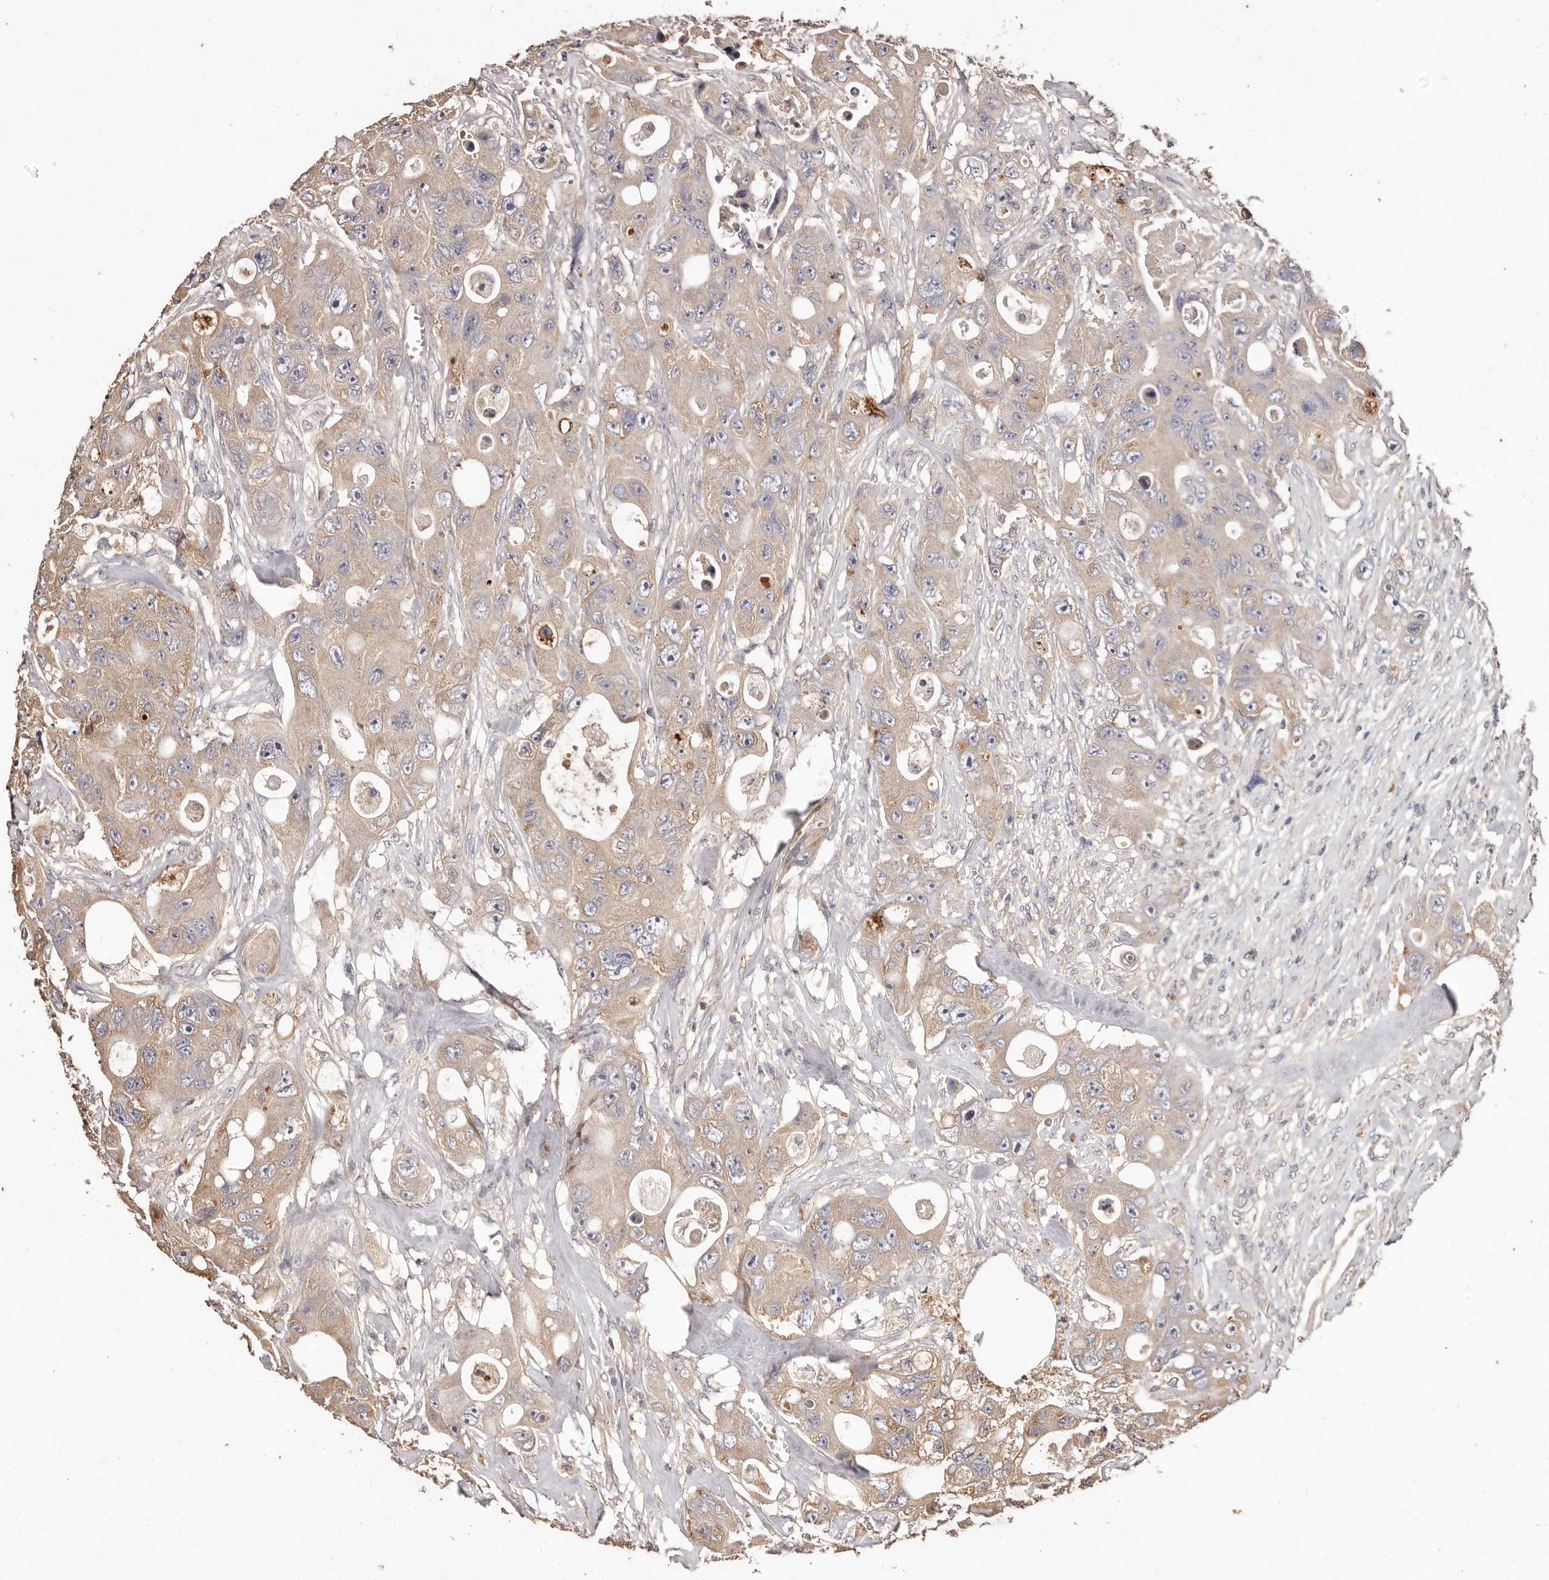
{"staining": {"intensity": "moderate", "quantity": "25%-75%", "location": "cytoplasmic/membranous"}, "tissue": "colorectal cancer", "cell_type": "Tumor cells", "image_type": "cancer", "snomed": [{"axis": "morphology", "description": "Adenocarcinoma, NOS"}, {"axis": "topography", "description": "Colon"}], "caption": "Colorectal cancer (adenocarcinoma) stained for a protein (brown) exhibits moderate cytoplasmic/membranous positive positivity in approximately 25%-75% of tumor cells.", "gene": "CCL14", "patient": {"sex": "female", "age": 46}}